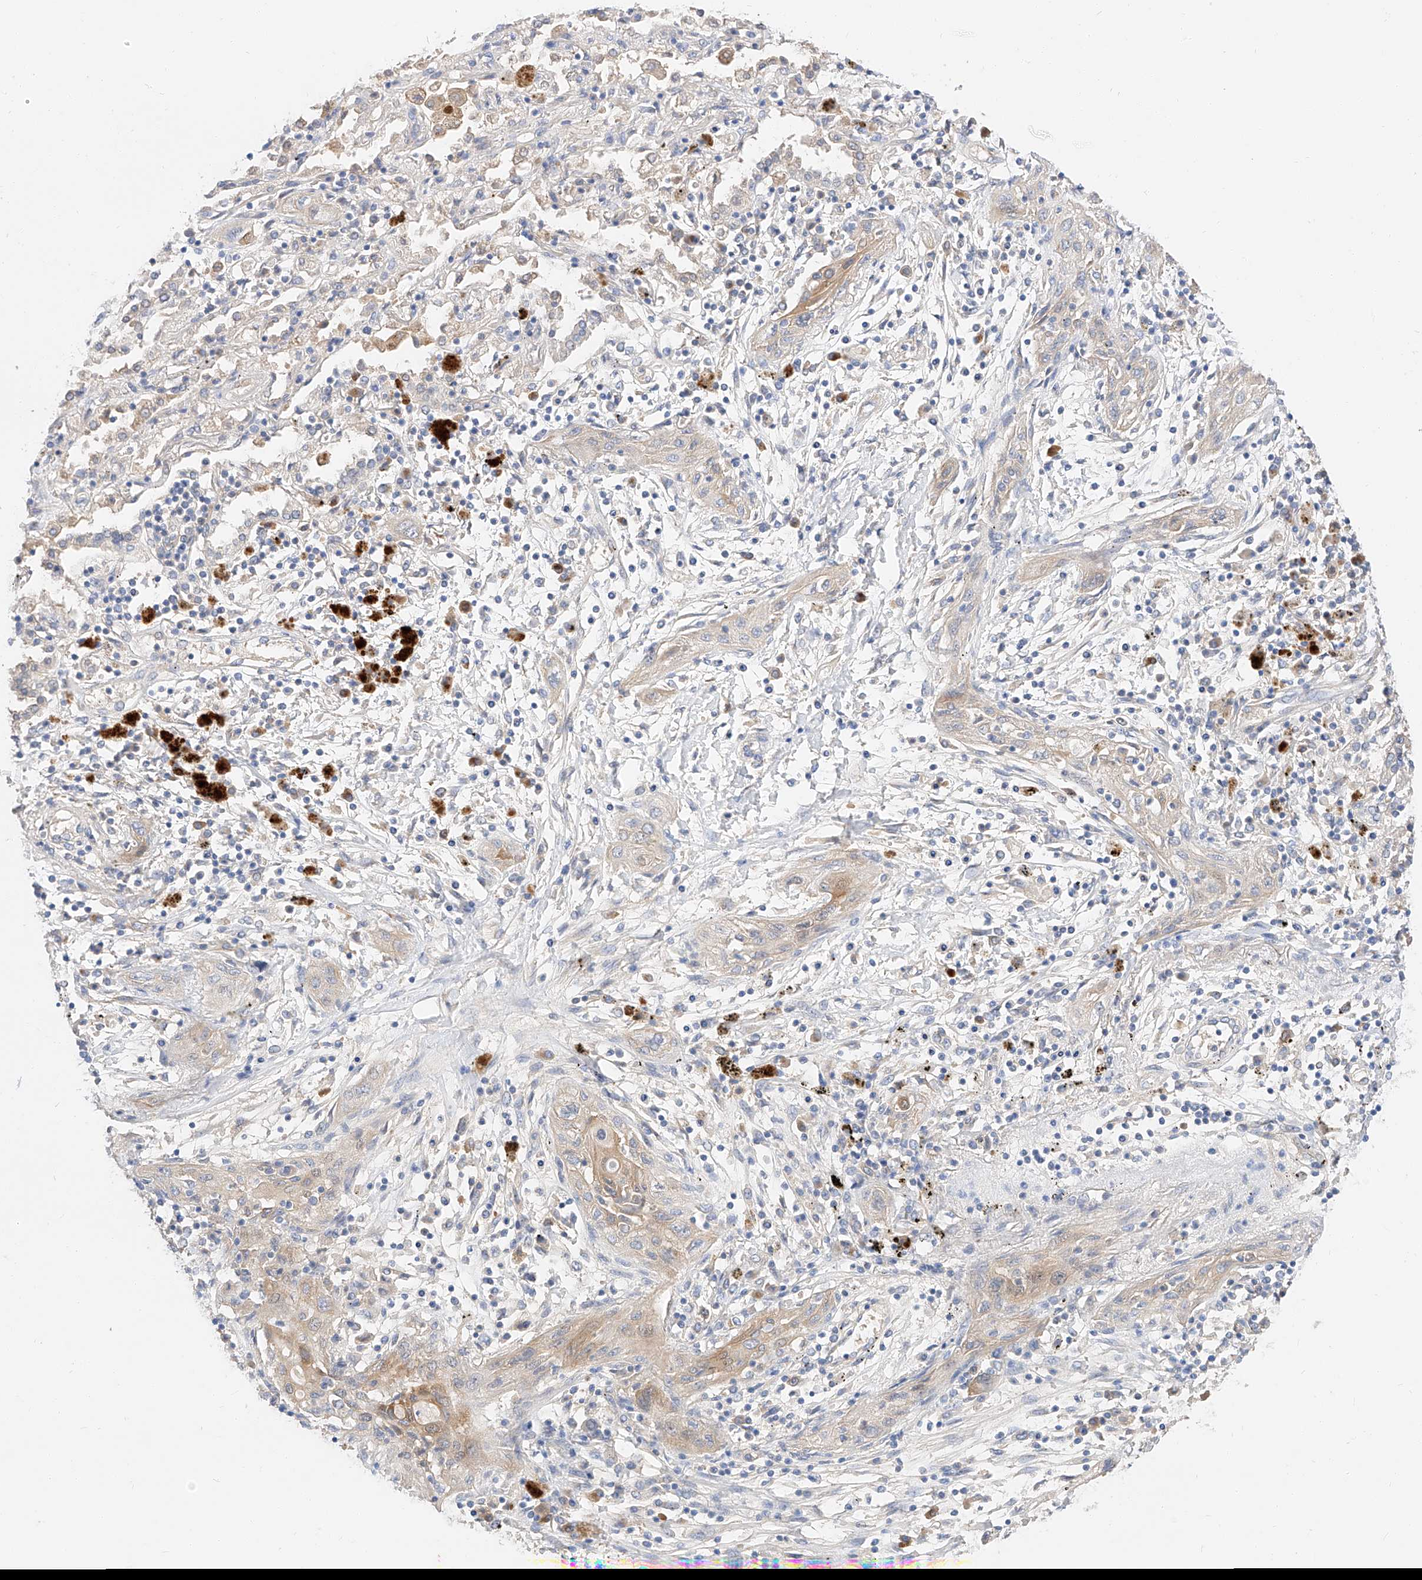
{"staining": {"intensity": "weak", "quantity": "25%-75%", "location": "cytoplasmic/membranous"}, "tissue": "lung cancer", "cell_type": "Tumor cells", "image_type": "cancer", "snomed": [{"axis": "morphology", "description": "Squamous cell carcinoma, NOS"}, {"axis": "topography", "description": "Lung"}], "caption": "Tumor cells show weak cytoplasmic/membranous staining in about 25%-75% of cells in squamous cell carcinoma (lung).", "gene": "MAP7", "patient": {"sex": "female", "age": 47}}